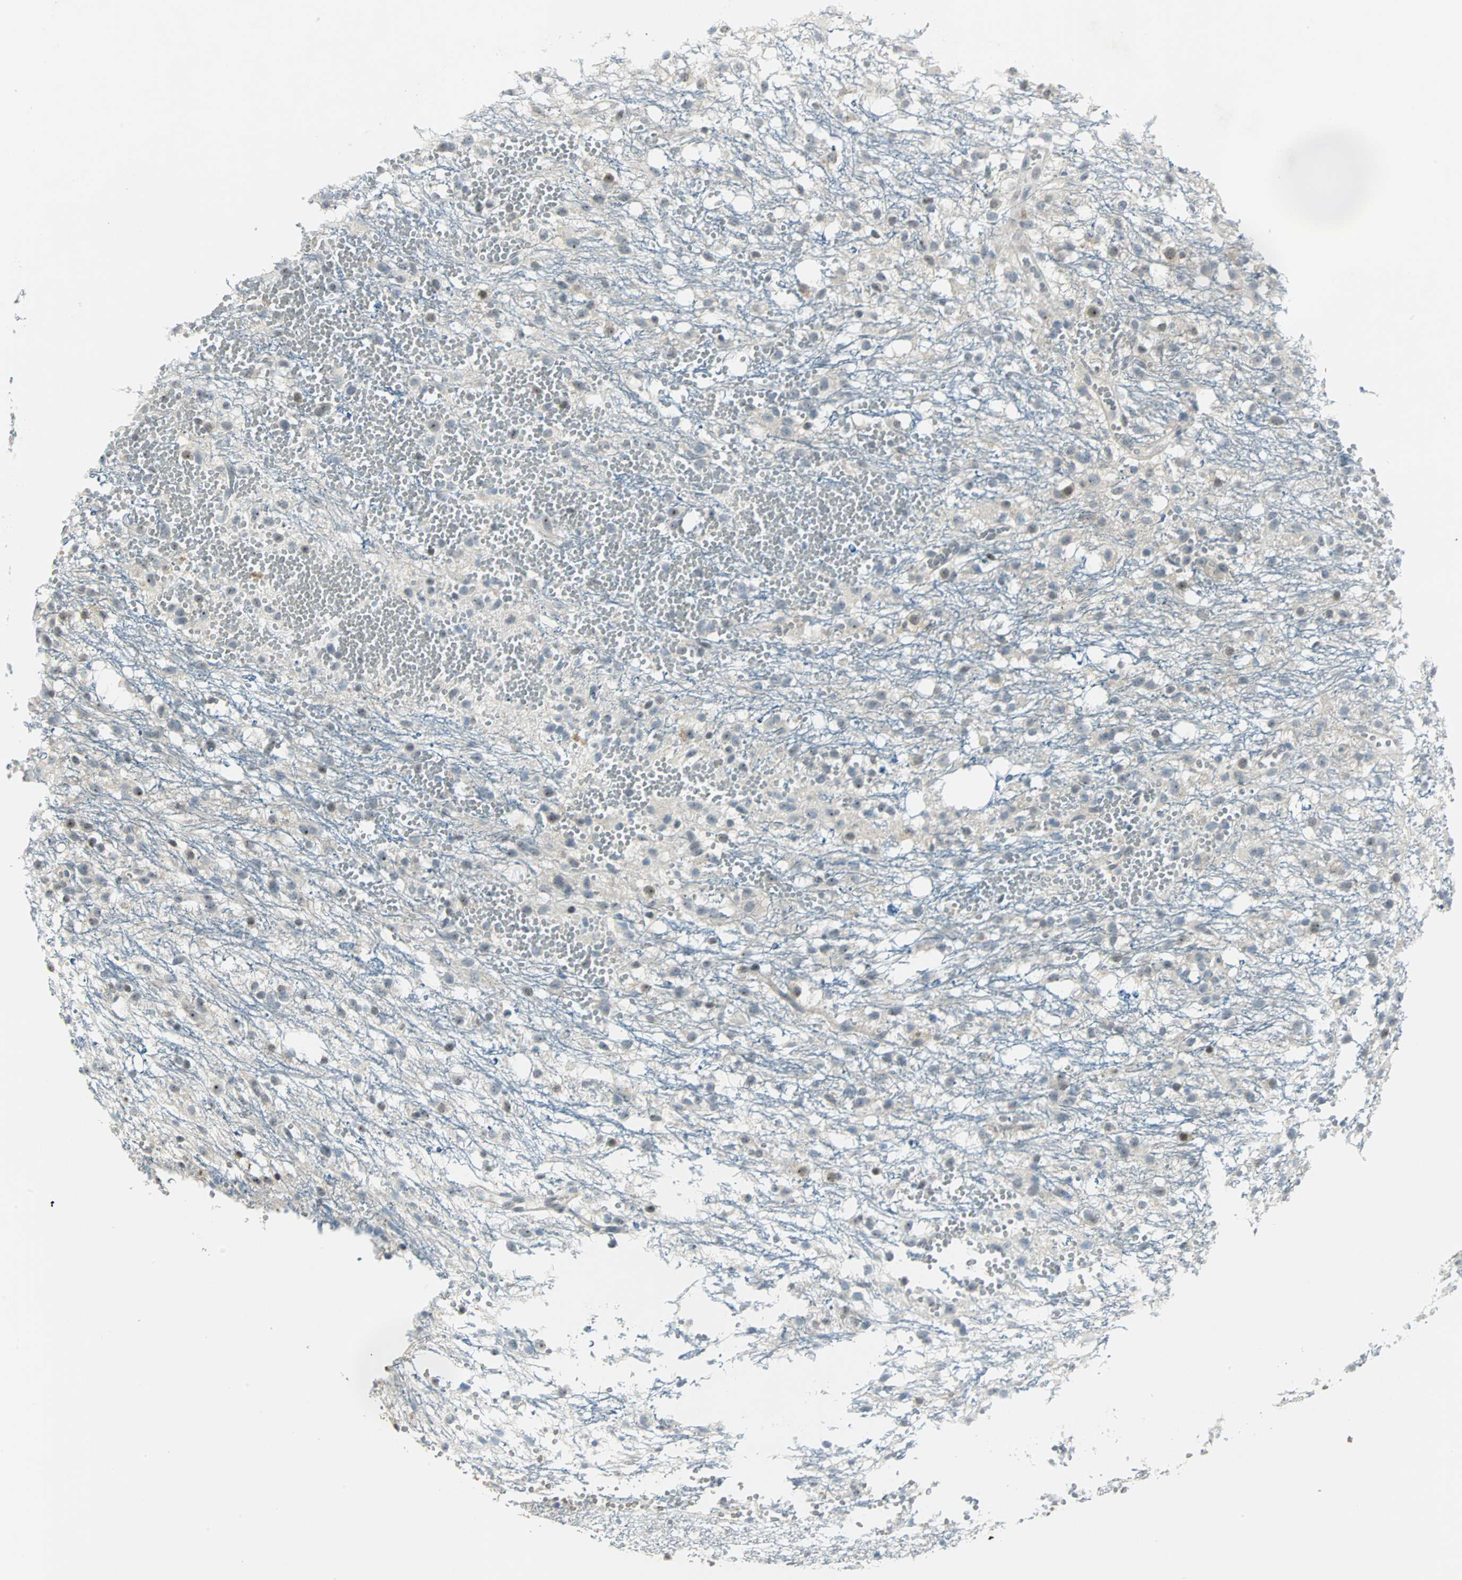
{"staining": {"intensity": "weak", "quantity": "25%-75%", "location": "cytoplasmic/membranous,nuclear"}, "tissue": "glioma", "cell_type": "Tumor cells", "image_type": "cancer", "snomed": [{"axis": "morphology", "description": "Glioma, malignant, High grade"}, {"axis": "topography", "description": "Brain"}], "caption": "Immunohistochemical staining of high-grade glioma (malignant) displays low levels of weak cytoplasmic/membranous and nuclear protein expression in about 25%-75% of tumor cells. Immunohistochemistry stains the protein of interest in brown and the nuclei are stained blue.", "gene": "CCT5", "patient": {"sex": "female", "age": 59}}